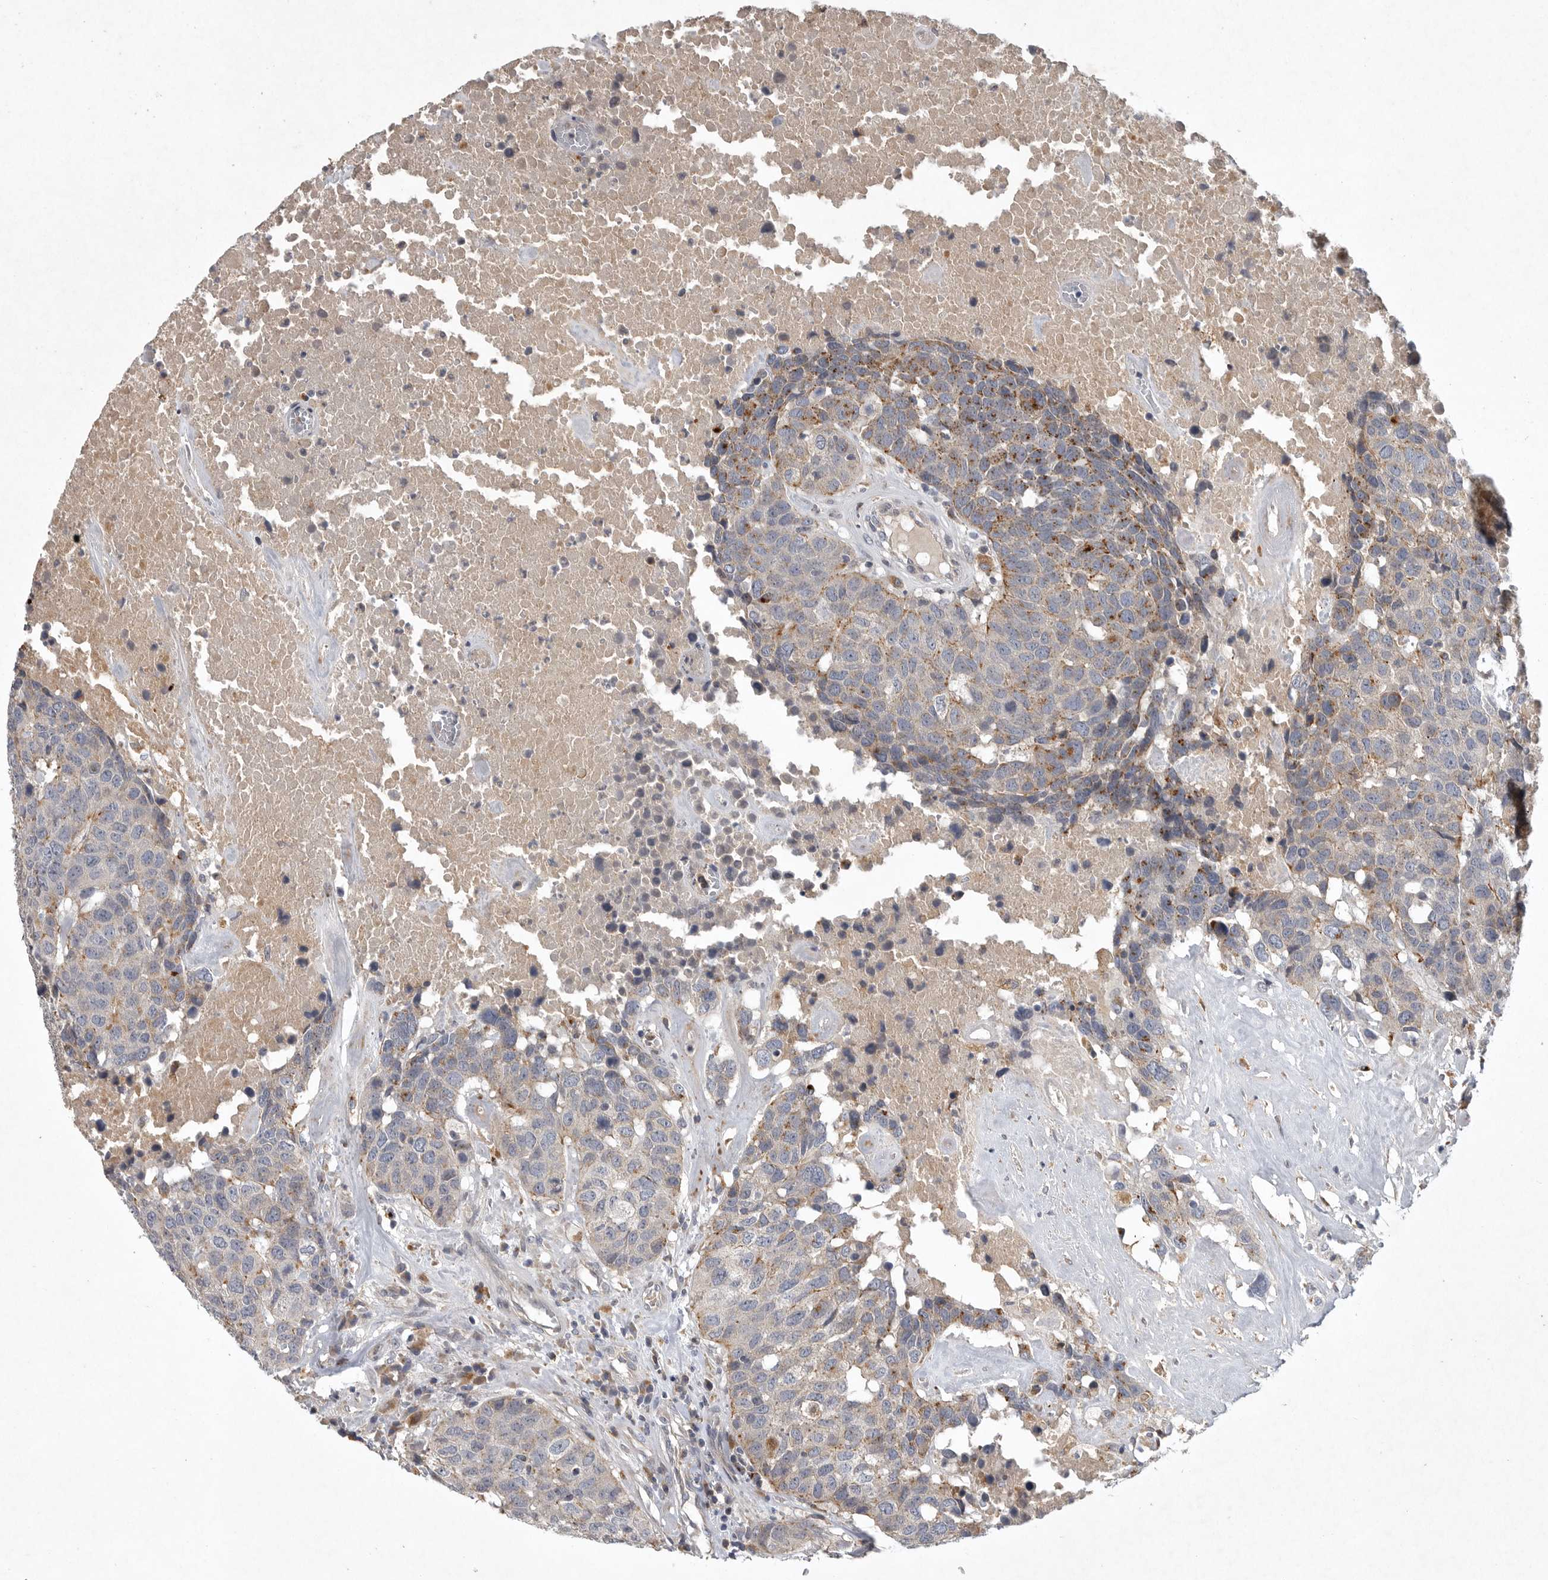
{"staining": {"intensity": "moderate", "quantity": "<25%", "location": "cytoplasmic/membranous"}, "tissue": "head and neck cancer", "cell_type": "Tumor cells", "image_type": "cancer", "snomed": [{"axis": "morphology", "description": "Squamous cell carcinoma, NOS"}, {"axis": "topography", "description": "Head-Neck"}], "caption": "Immunohistochemistry (IHC) (DAB (3,3'-diaminobenzidine)) staining of human squamous cell carcinoma (head and neck) demonstrates moderate cytoplasmic/membranous protein staining in approximately <25% of tumor cells.", "gene": "LAMTOR3", "patient": {"sex": "male", "age": 66}}